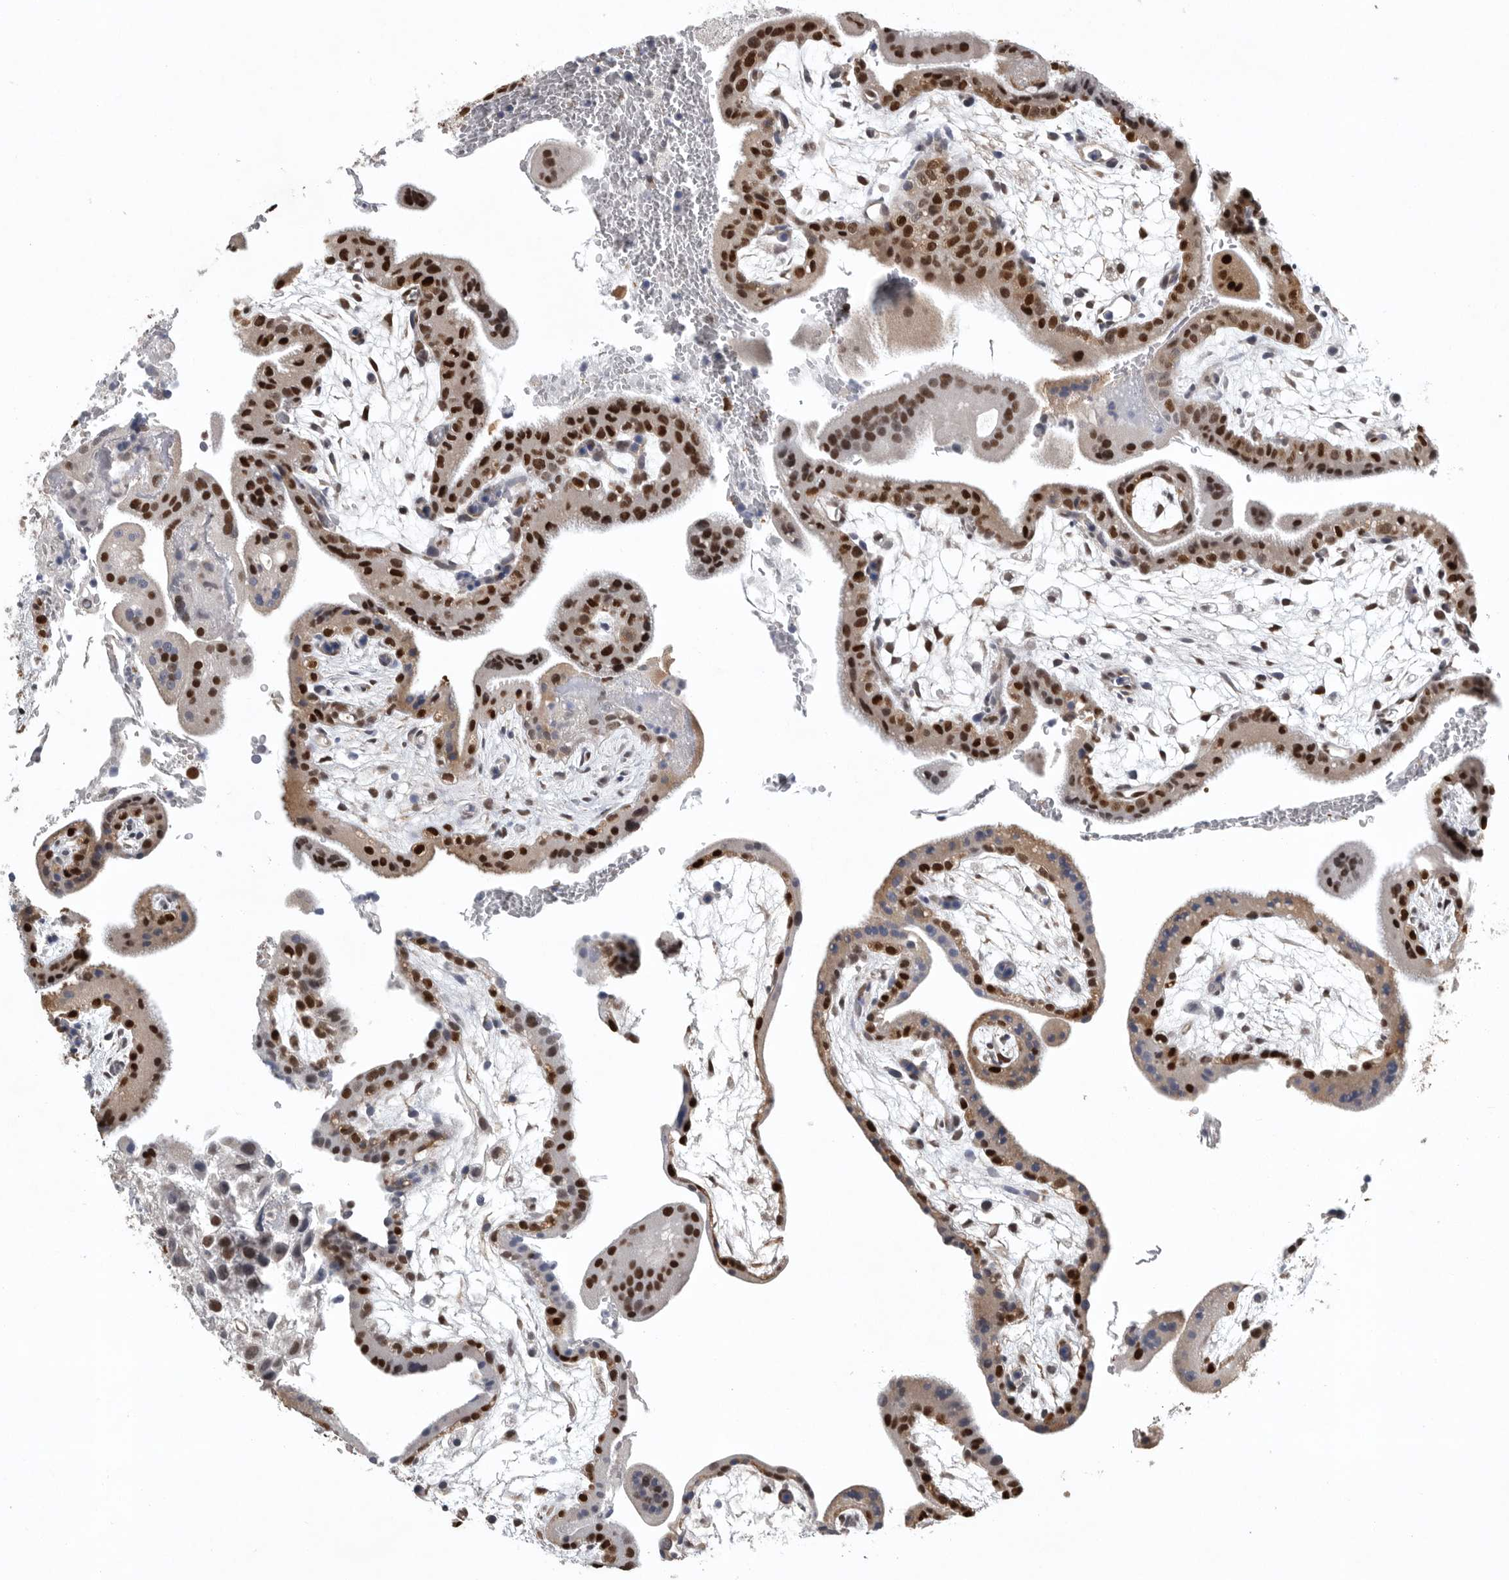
{"staining": {"intensity": "moderate", "quantity": "25%-75%", "location": "nuclear"}, "tissue": "placenta", "cell_type": "Decidual cells", "image_type": "normal", "snomed": [{"axis": "morphology", "description": "Normal tissue, NOS"}, {"axis": "topography", "description": "Placenta"}], "caption": "This is an image of IHC staining of normal placenta, which shows moderate positivity in the nuclear of decidual cells.", "gene": "PDCD4", "patient": {"sex": "female", "age": 35}}